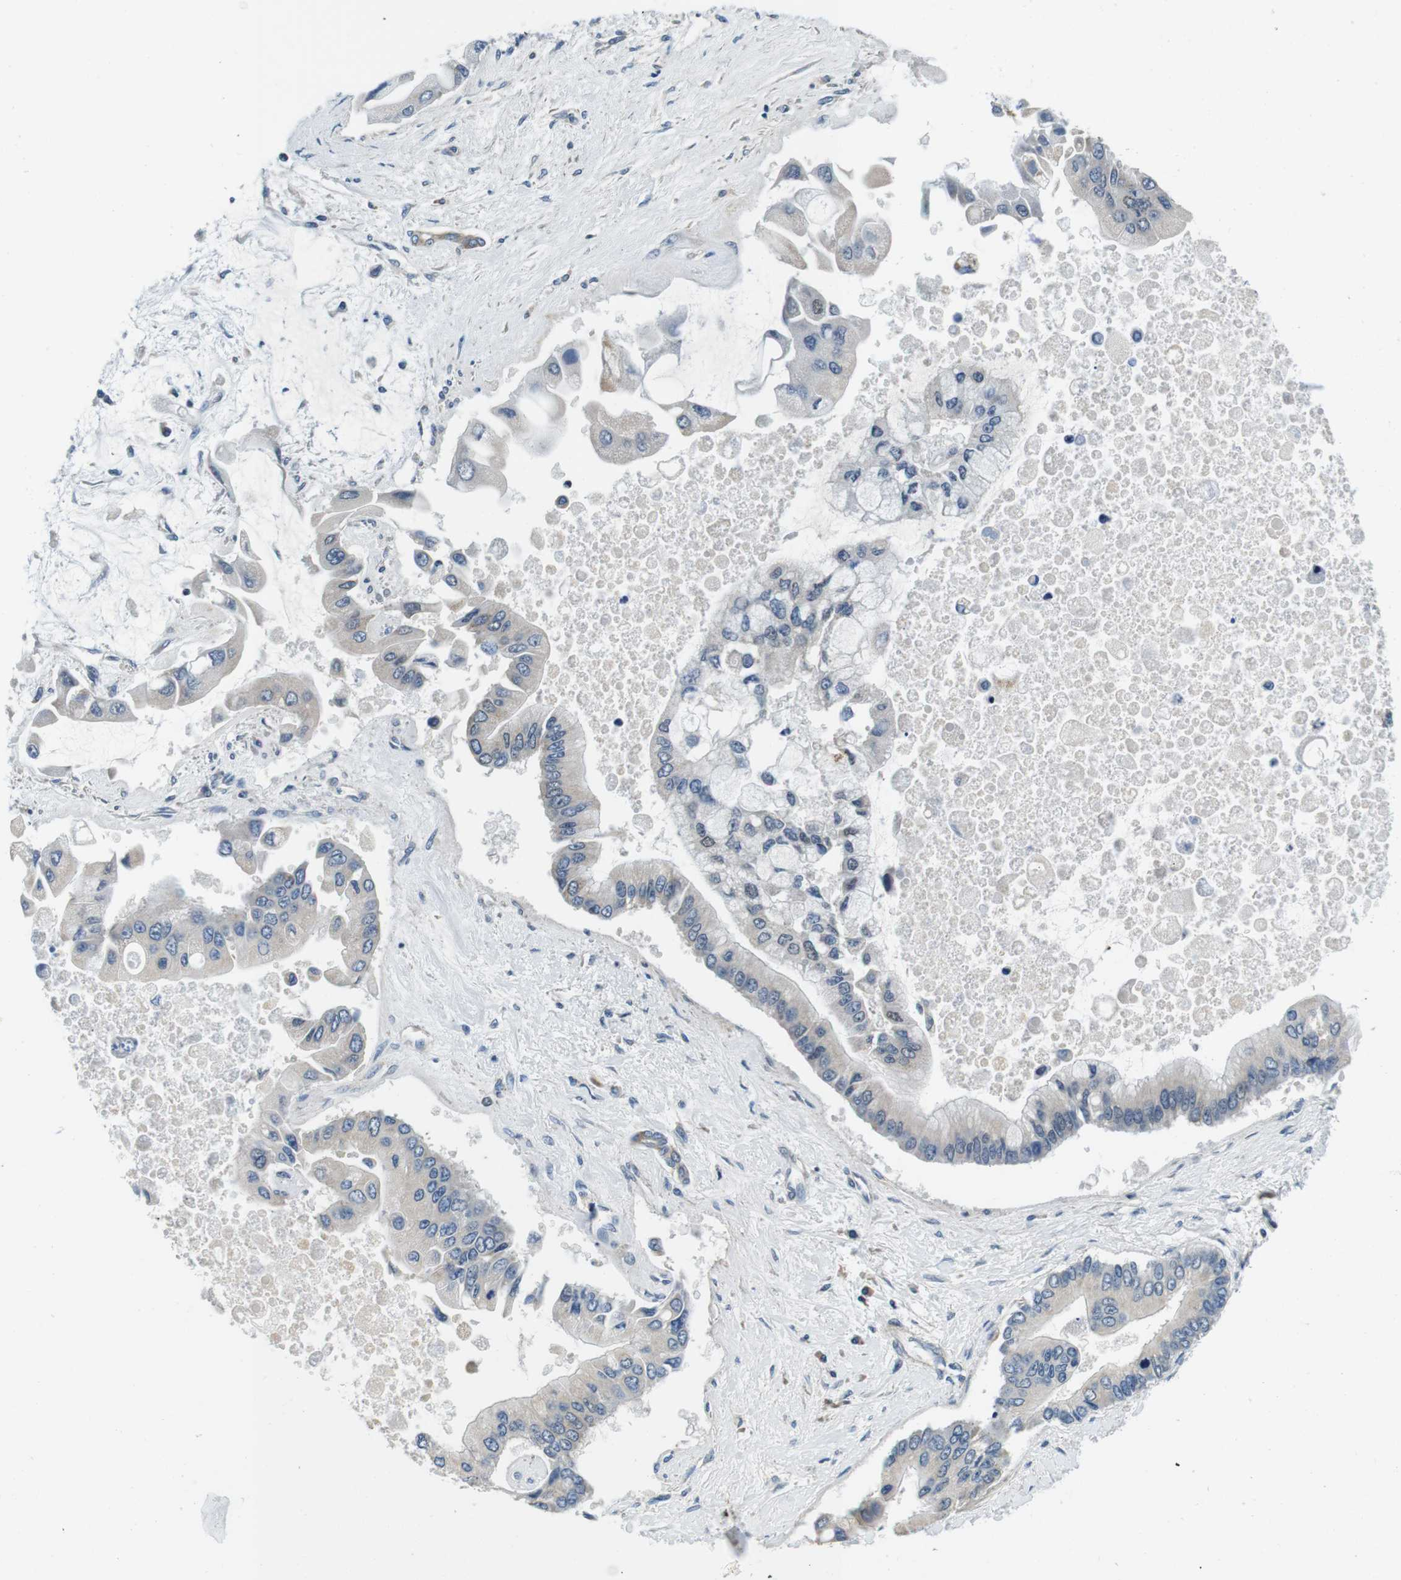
{"staining": {"intensity": "negative", "quantity": "none", "location": "none"}, "tissue": "liver cancer", "cell_type": "Tumor cells", "image_type": "cancer", "snomed": [{"axis": "morphology", "description": "Cholangiocarcinoma"}, {"axis": "topography", "description": "Liver"}], "caption": "DAB immunohistochemical staining of human liver cholangiocarcinoma reveals no significant staining in tumor cells.", "gene": "DTNA", "patient": {"sex": "male", "age": 50}}